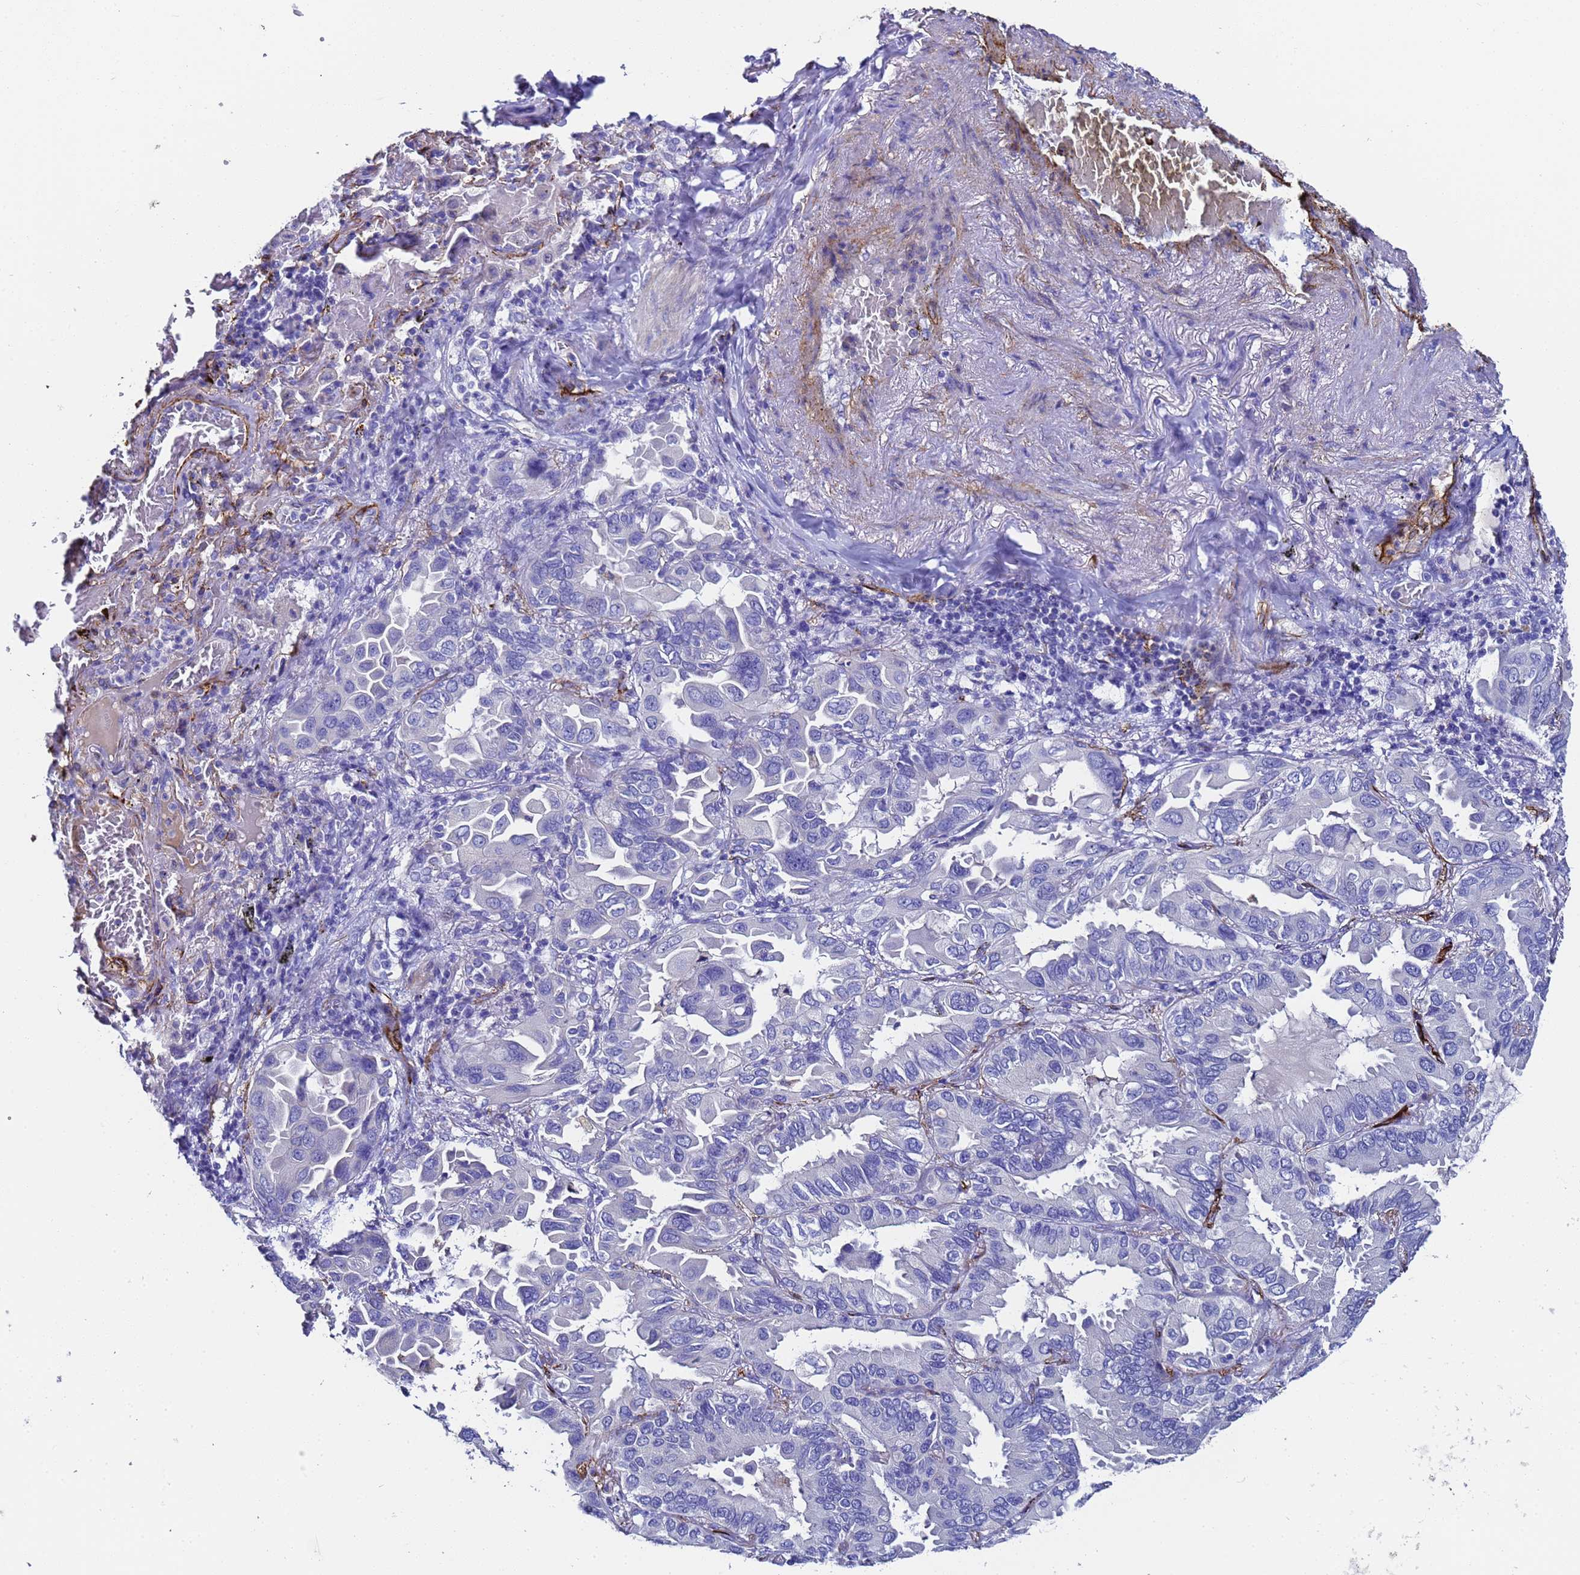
{"staining": {"intensity": "negative", "quantity": "none", "location": "none"}, "tissue": "lung cancer", "cell_type": "Tumor cells", "image_type": "cancer", "snomed": [{"axis": "morphology", "description": "Adenocarcinoma, NOS"}, {"axis": "topography", "description": "Lung"}], "caption": "Immunohistochemistry (IHC) of lung adenocarcinoma reveals no expression in tumor cells.", "gene": "ADIPOQ", "patient": {"sex": "male", "age": 64}}